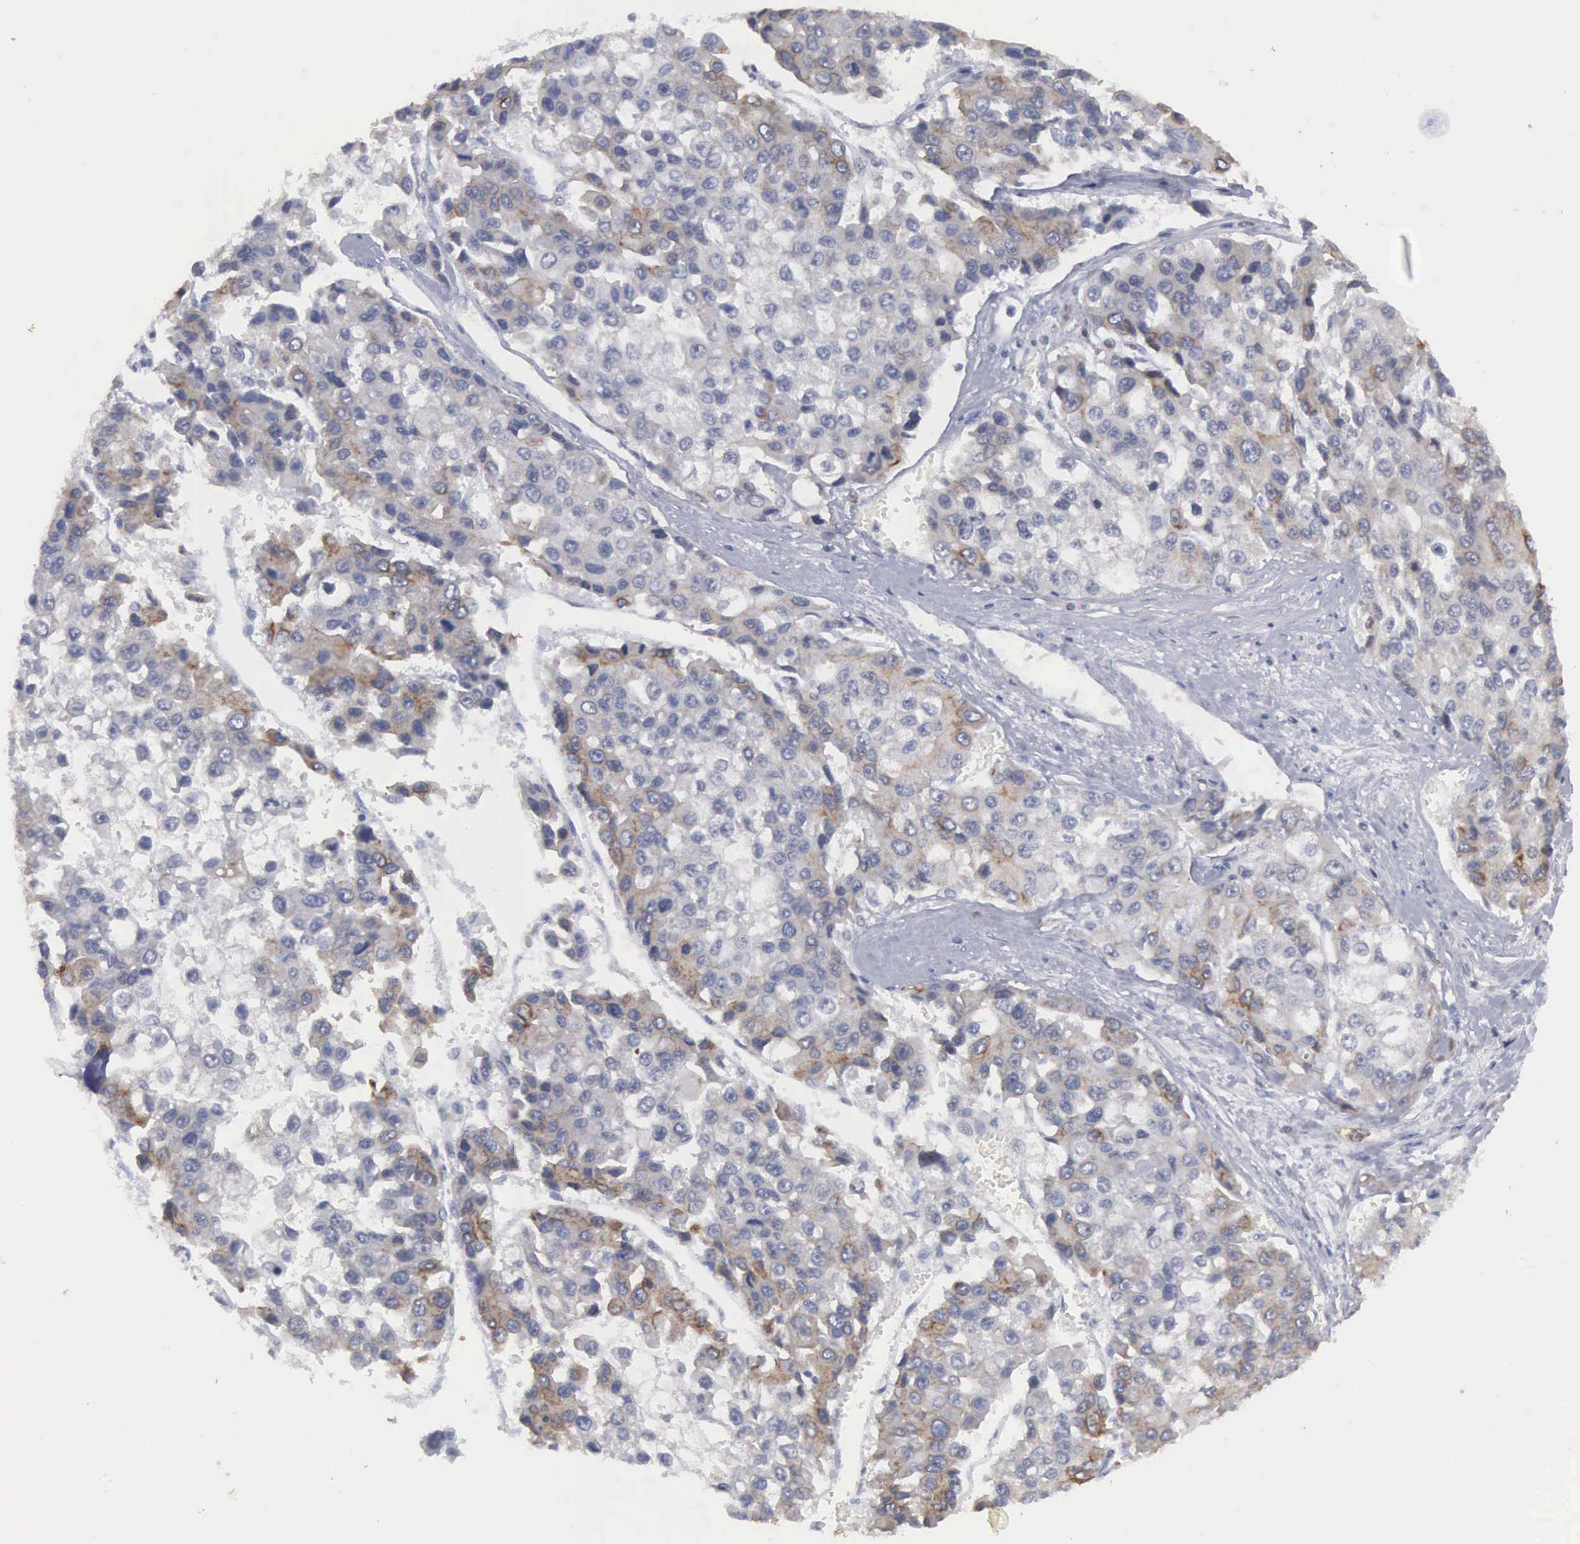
{"staining": {"intensity": "weak", "quantity": "<25%", "location": "cytoplasmic/membranous"}, "tissue": "liver cancer", "cell_type": "Tumor cells", "image_type": "cancer", "snomed": [{"axis": "morphology", "description": "Carcinoma, Hepatocellular, NOS"}, {"axis": "topography", "description": "Liver"}], "caption": "IHC of human liver hepatocellular carcinoma exhibits no positivity in tumor cells.", "gene": "WDR89", "patient": {"sex": "female", "age": 66}}